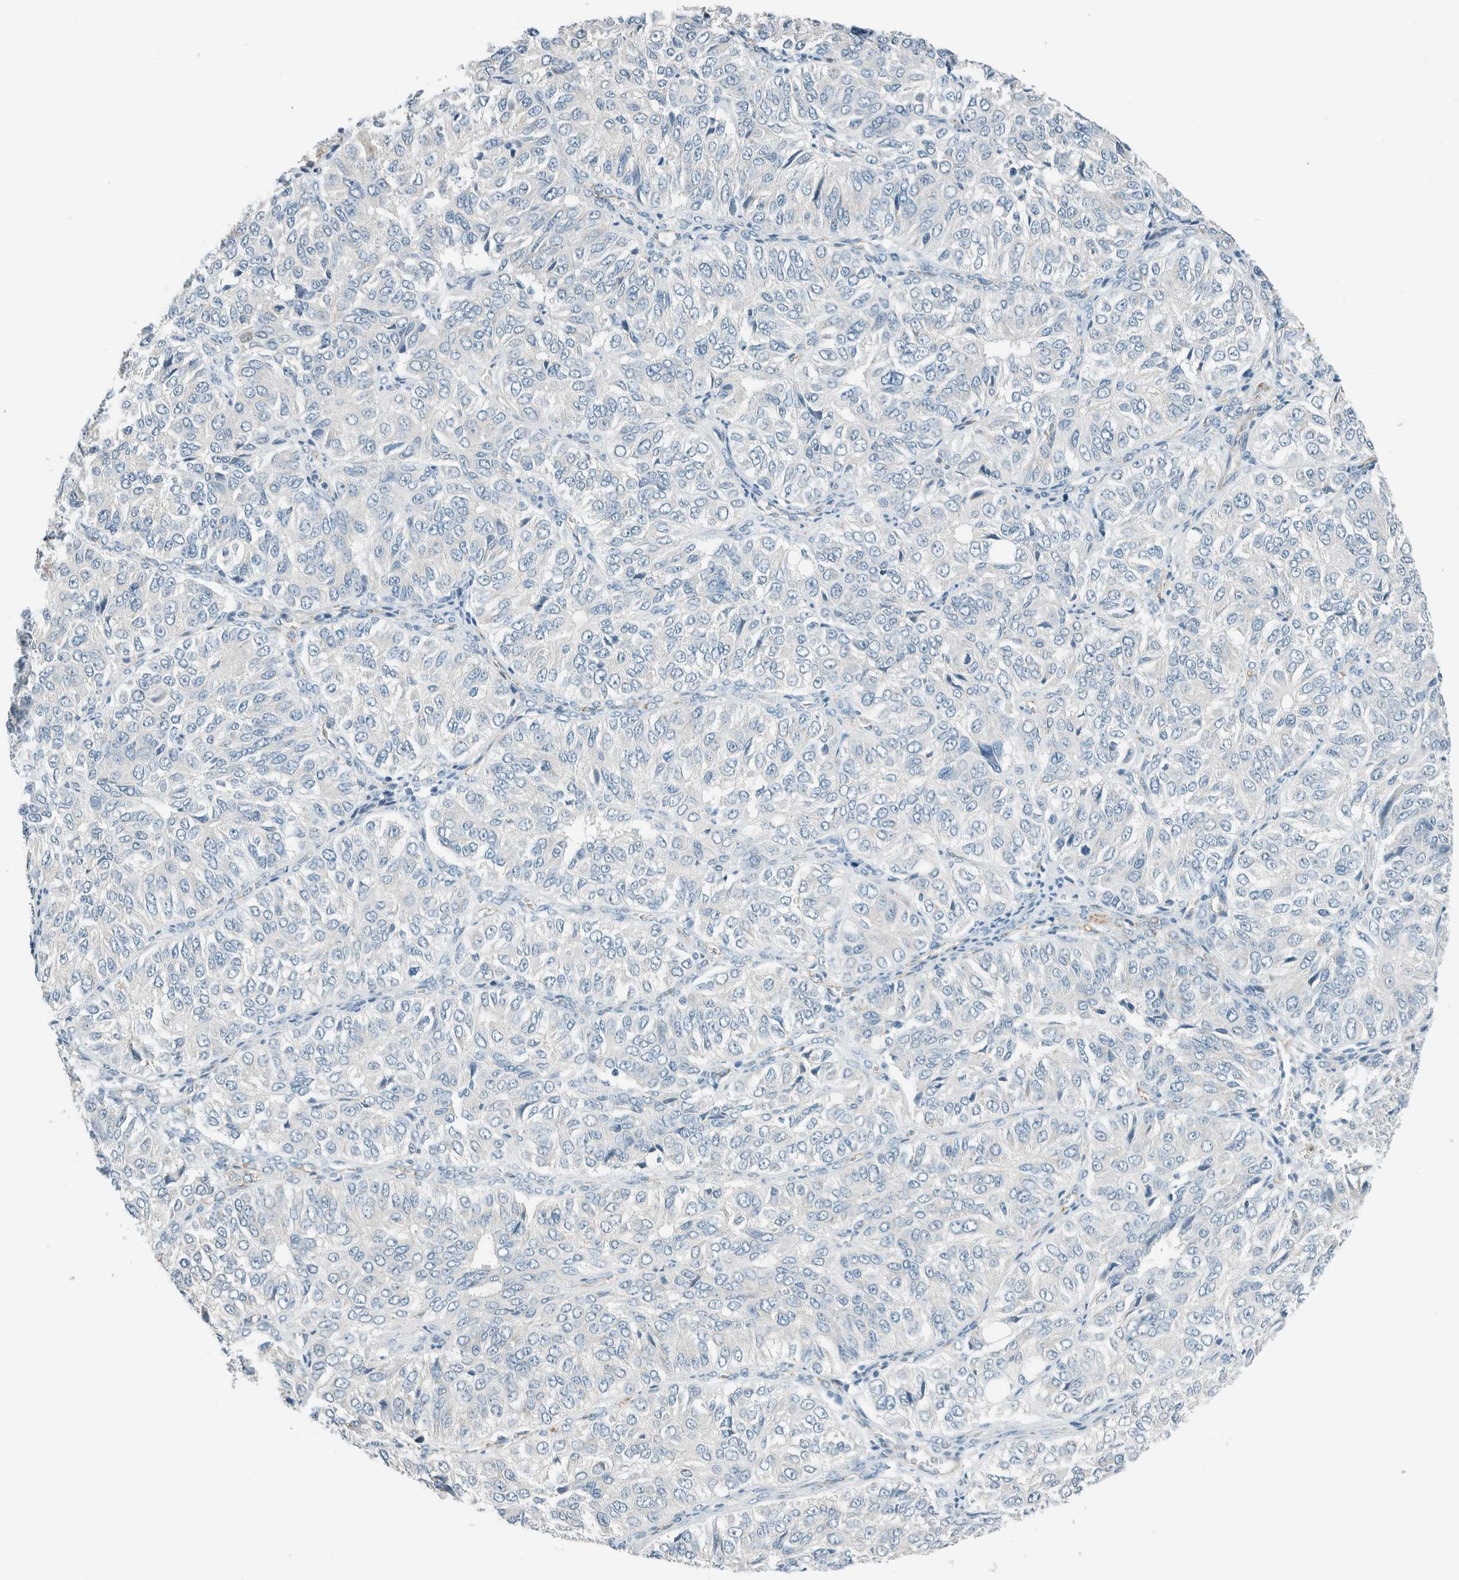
{"staining": {"intensity": "negative", "quantity": "none", "location": "none"}, "tissue": "ovarian cancer", "cell_type": "Tumor cells", "image_type": "cancer", "snomed": [{"axis": "morphology", "description": "Carcinoma, endometroid"}, {"axis": "topography", "description": "Ovary"}], "caption": "Human ovarian endometroid carcinoma stained for a protein using immunohistochemistry exhibits no staining in tumor cells.", "gene": "SLFN12", "patient": {"sex": "female", "age": 51}}